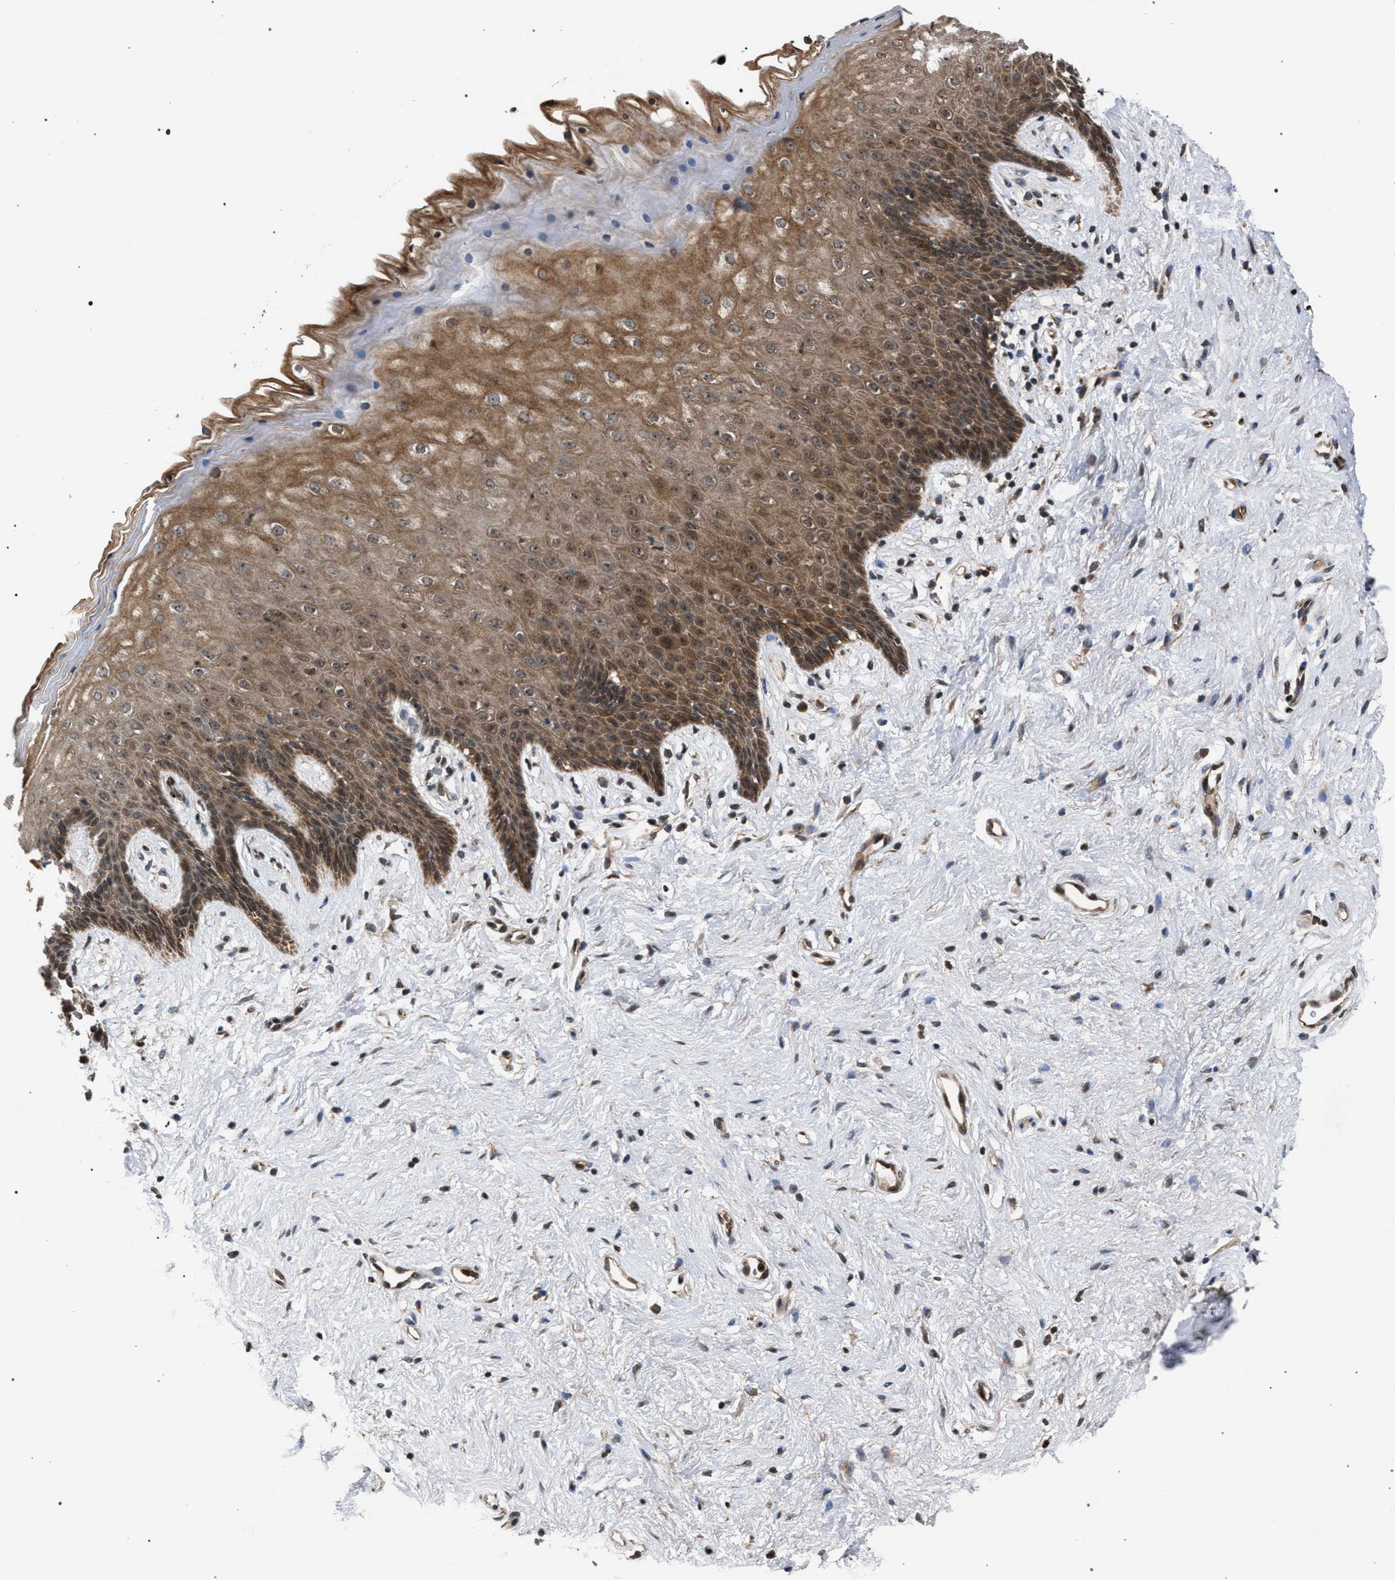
{"staining": {"intensity": "moderate", "quantity": ">75%", "location": "cytoplasmic/membranous"}, "tissue": "vagina", "cell_type": "Squamous epithelial cells", "image_type": "normal", "snomed": [{"axis": "morphology", "description": "Normal tissue, NOS"}, {"axis": "topography", "description": "Vagina"}], "caption": "The histopathology image shows a brown stain indicating the presence of a protein in the cytoplasmic/membranous of squamous epithelial cells in vagina. The staining is performed using DAB brown chromogen to label protein expression. The nuclei are counter-stained blue using hematoxylin.", "gene": "IRAK4", "patient": {"sex": "female", "age": 44}}